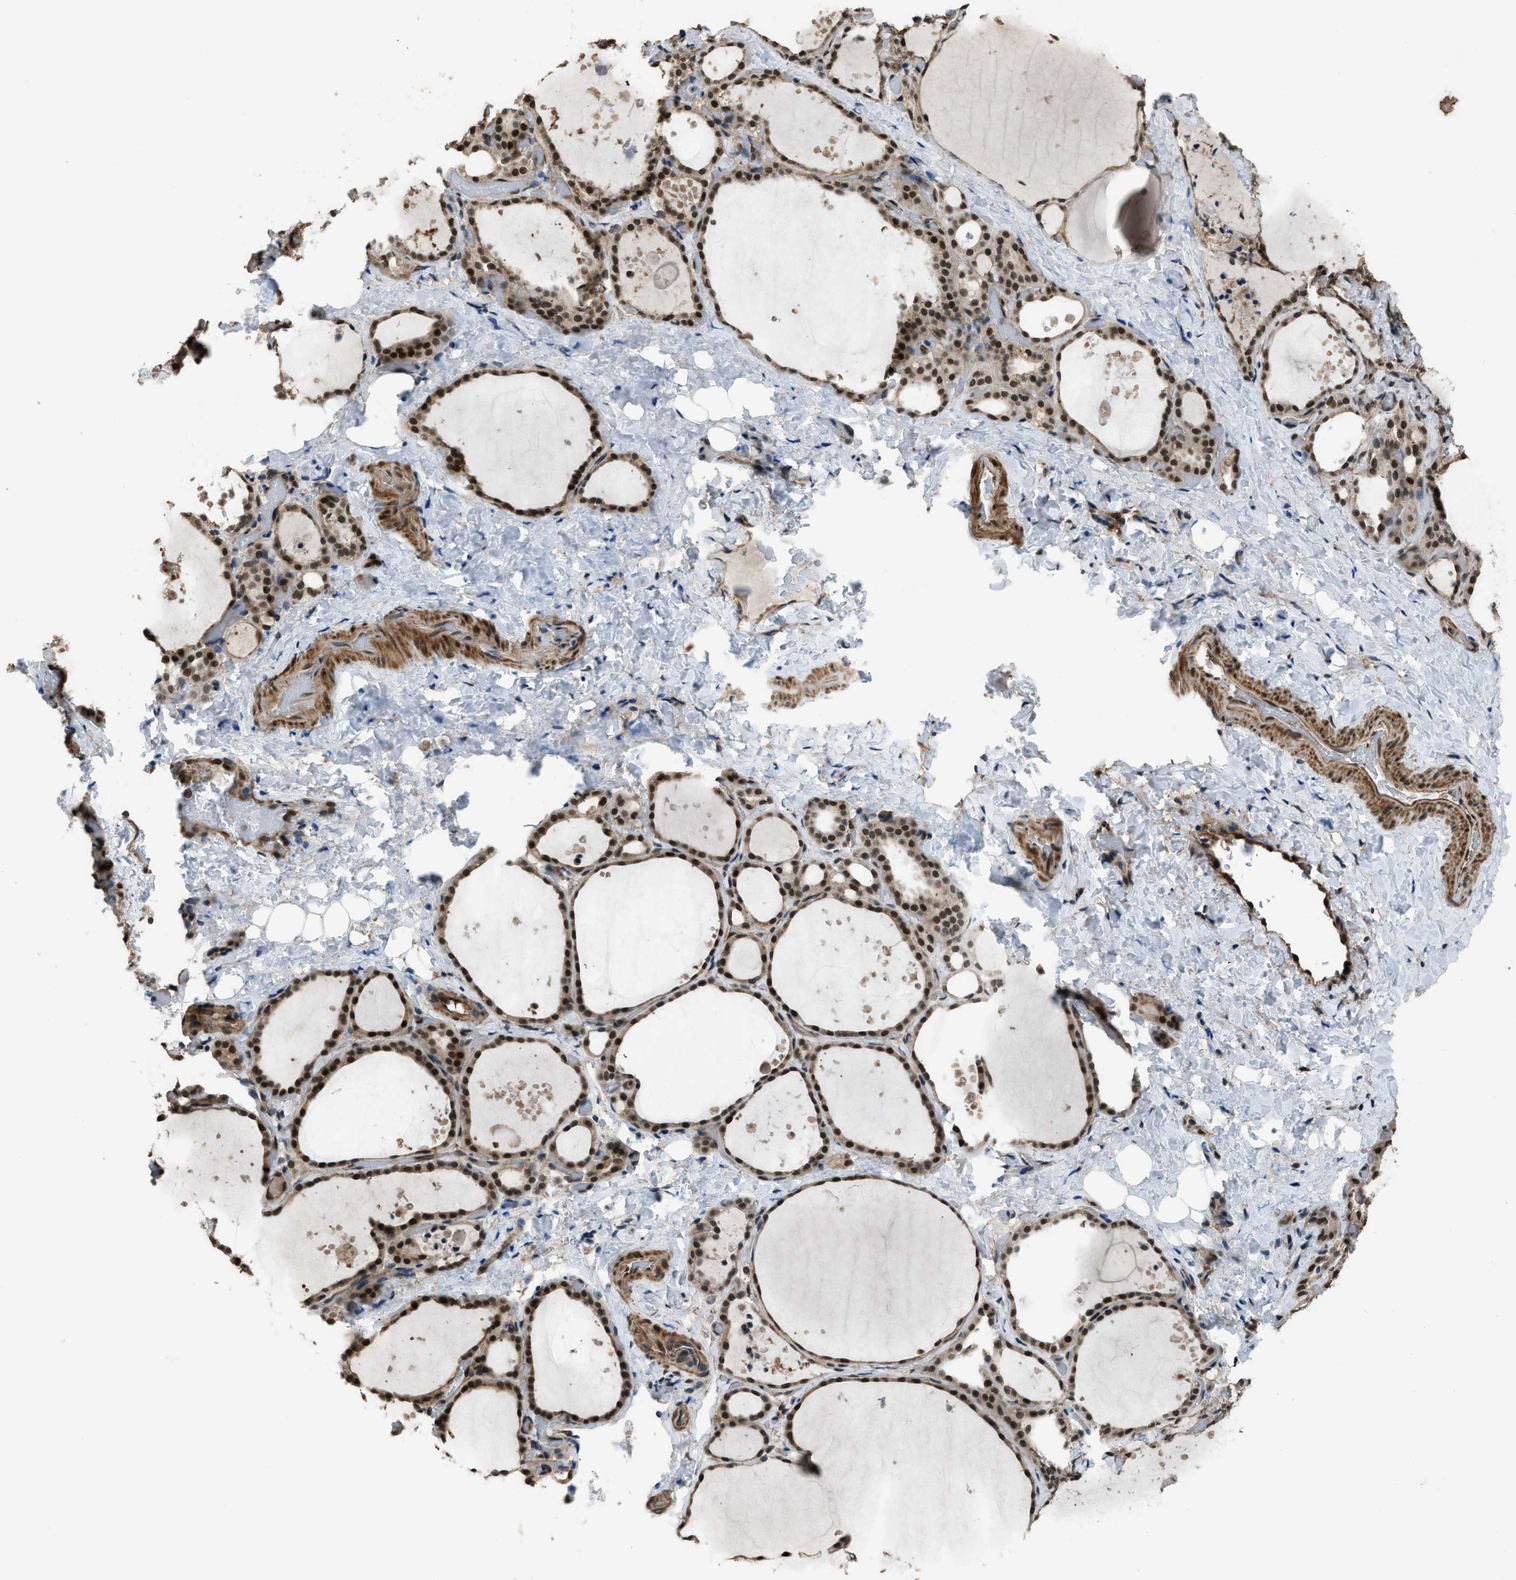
{"staining": {"intensity": "strong", "quantity": ">75%", "location": "nuclear"}, "tissue": "thyroid gland", "cell_type": "Glandular cells", "image_type": "normal", "snomed": [{"axis": "morphology", "description": "Normal tissue, NOS"}, {"axis": "topography", "description": "Thyroid gland"}], "caption": "Unremarkable thyroid gland displays strong nuclear positivity in about >75% of glandular cells, visualized by immunohistochemistry.", "gene": "KPNA6", "patient": {"sex": "female", "age": 44}}